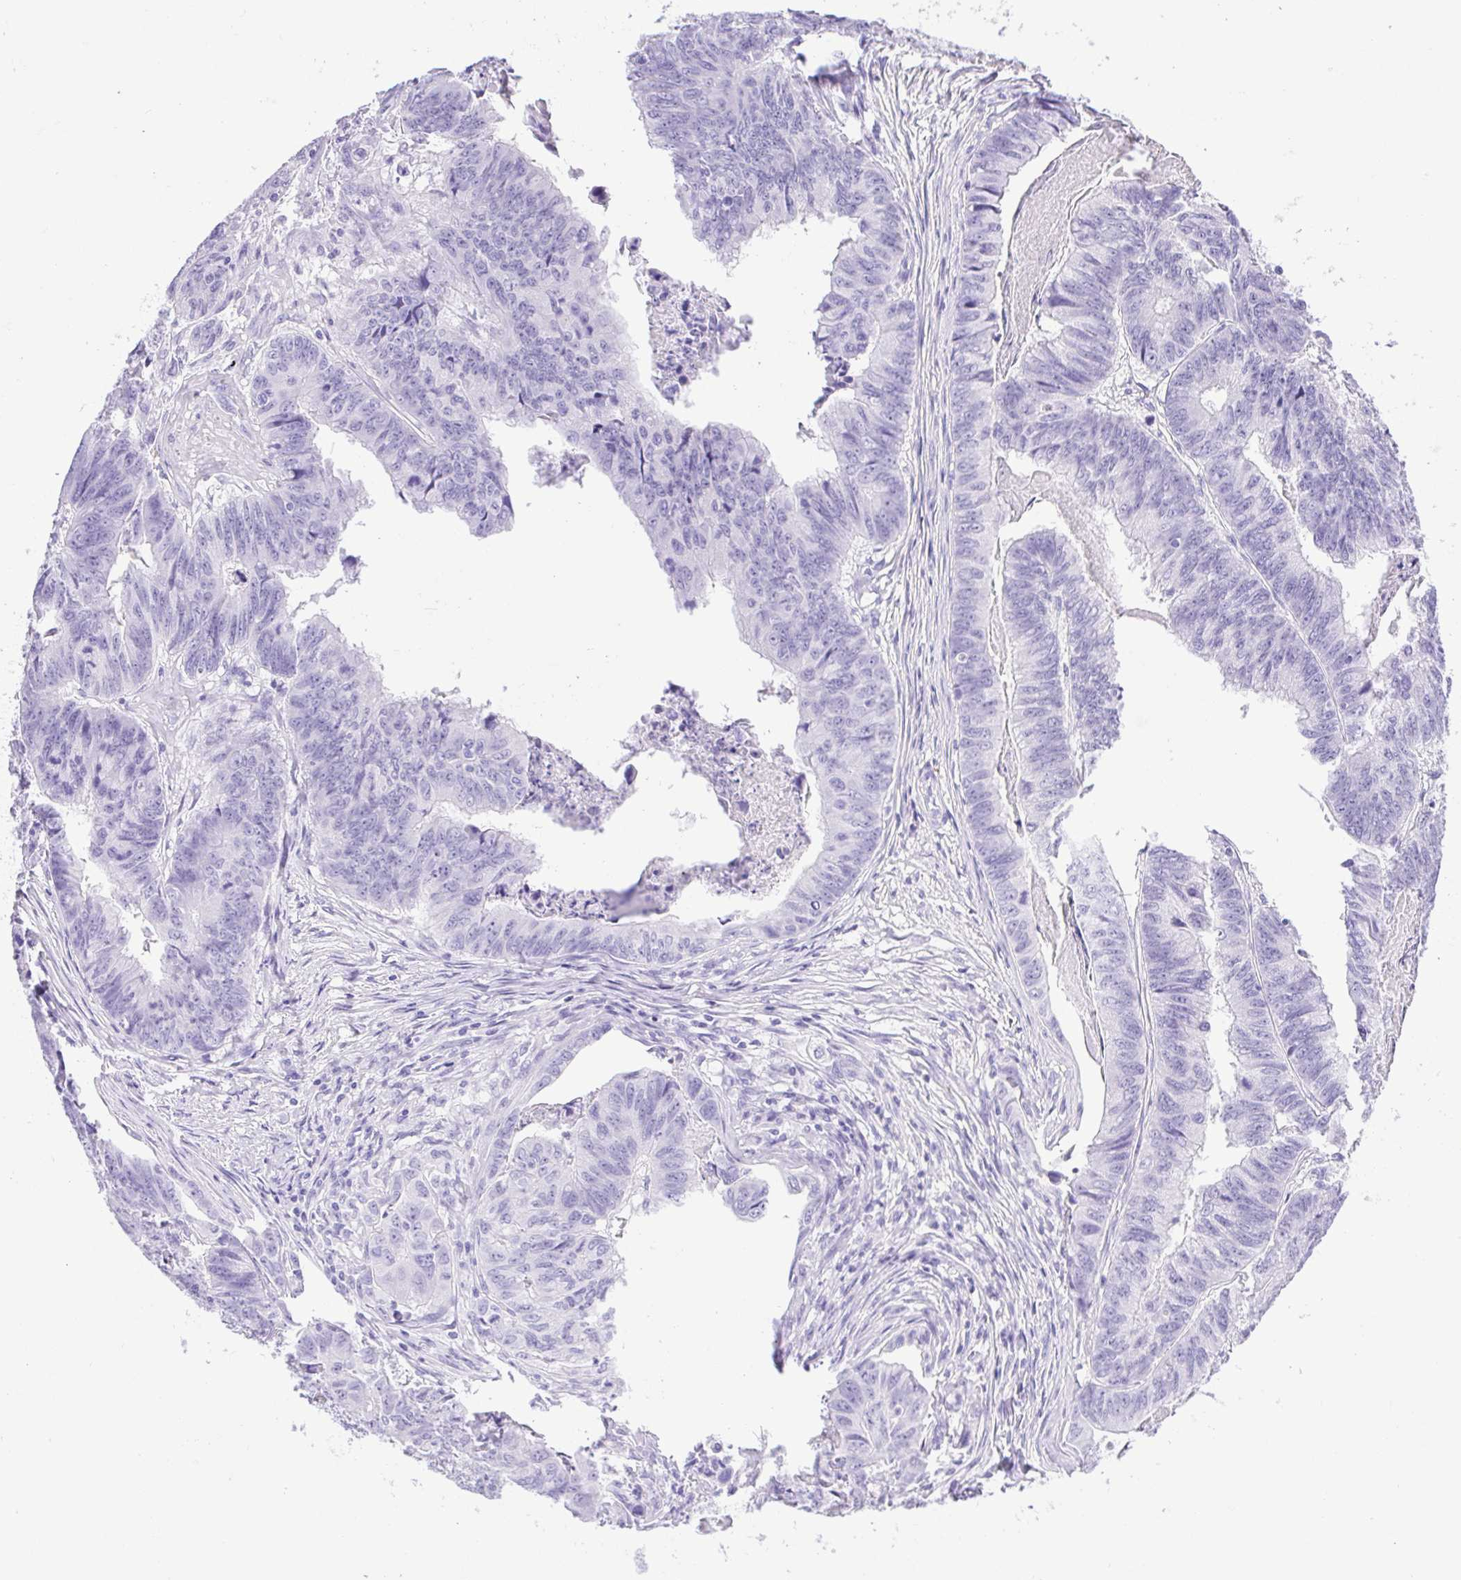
{"staining": {"intensity": "negative", "quantity": "none", "location": "none"}, "tissue": "stomach cancer", "cell_type": "Tumor cells", "image_type": "cancer", "snomed": [{"axis": "morphology", "description": "Adenocarcinoma, NOS"}, {"axis": "topography", "description": "Stomach, lower"}], "caption": "Immunohistochemical staining of stomach cancer (adenocarcinoma) reveals no significant positivity in tumor cells. Brightfield microscopy of immunohistochemistry stained with DAB (3,3'-diaminobenzidine) (brown) and hematoxylin (blue), captured at high magnification.", "gene": "CDSN", "patient": {"sex": "male", "age": 77}}